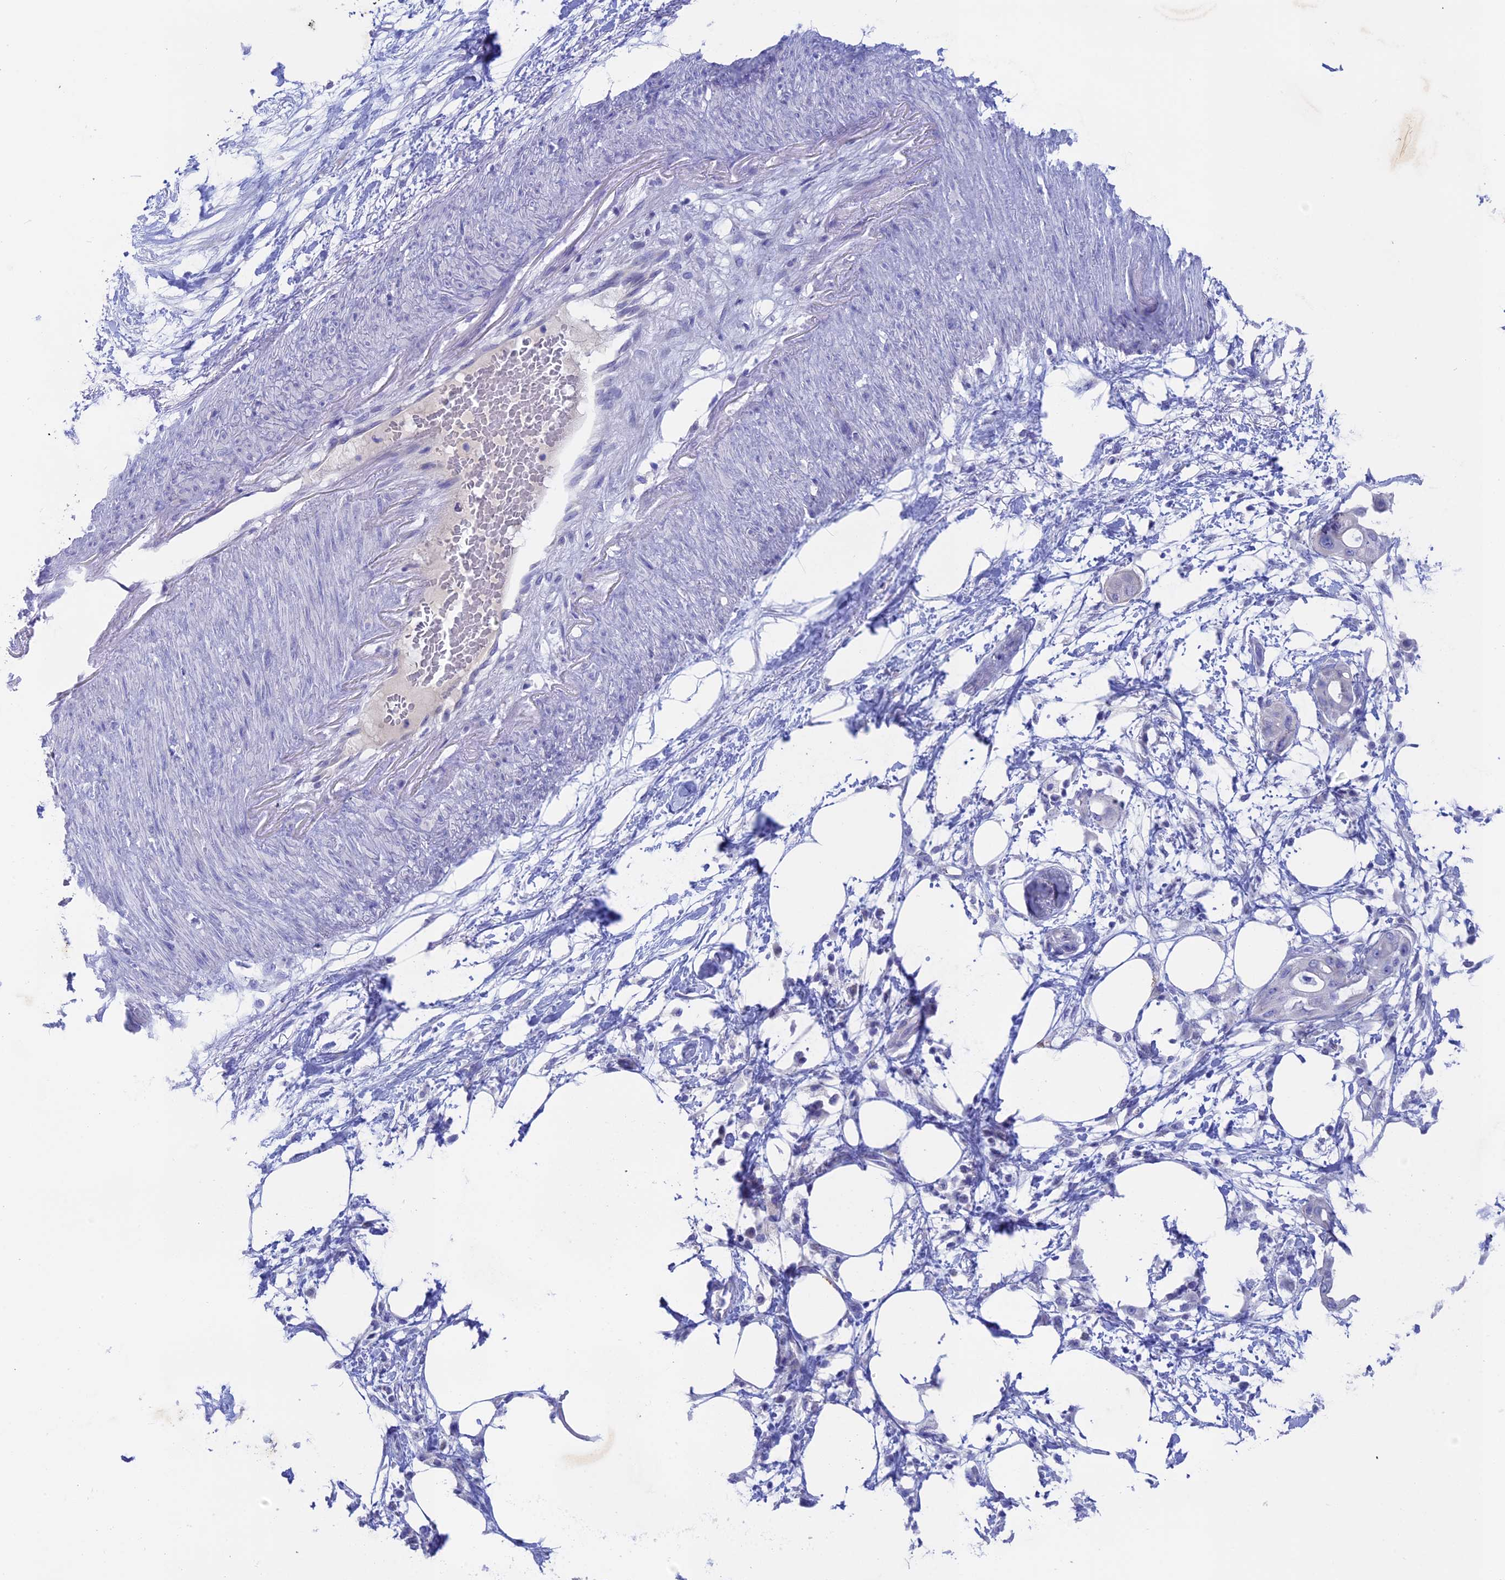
{"staining": {"intensity": "negative", "quantity": "none", "location": "none"}, "tissue": "pancreatic cancer", "cell_type": "Tumor cells", "image_type": "cancer", "snomed": [{"axis": "morphology", "description": "Adenocarcinoma, NOS"}, {"axis": "topography", "description": "Pancreas"}], "caption": "The histopathology image exhibits no significant positivity in tumor cells of adenocarcinoma (pancreatic).", "gene": "BTBD19", "patient": {"sex": "male", "age": 68}}